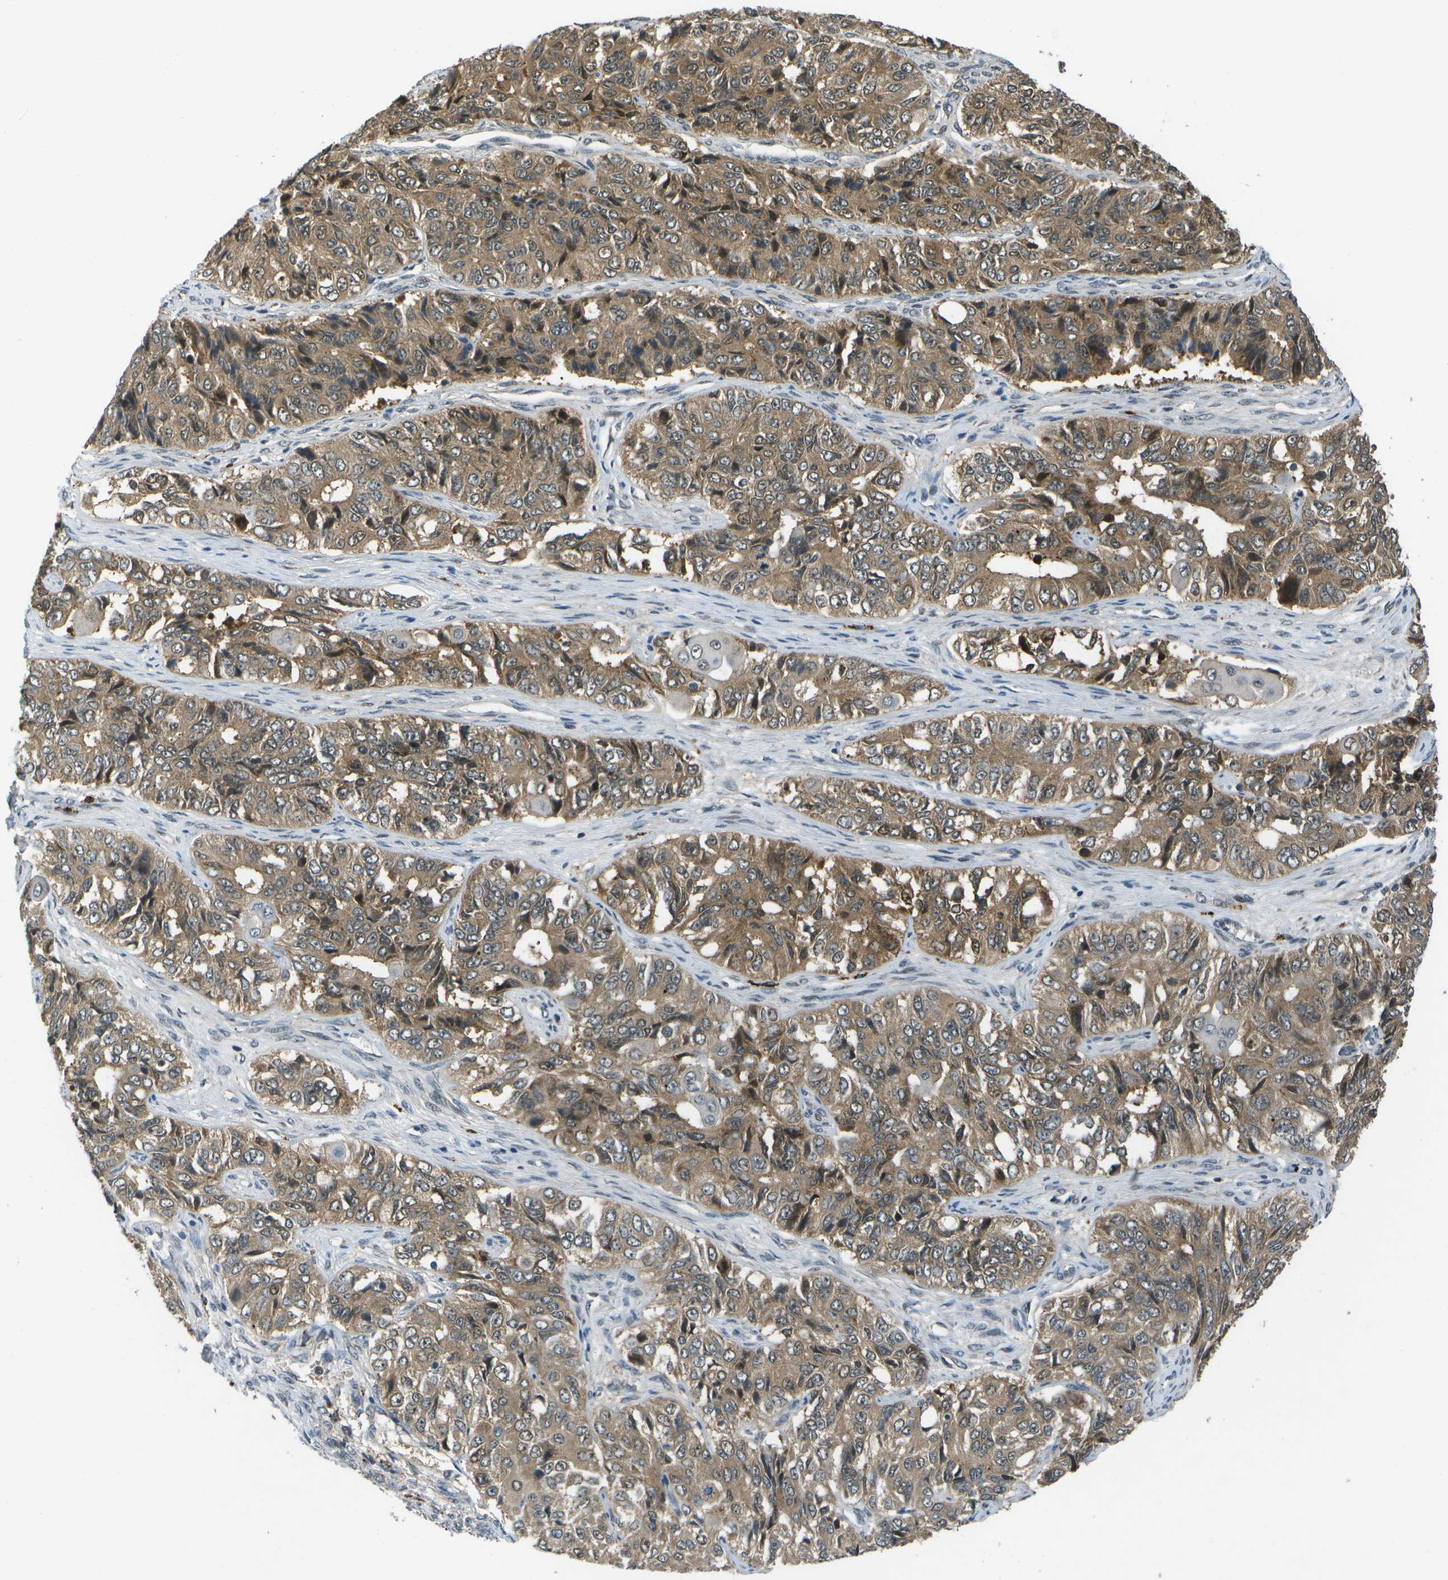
{"staining": {"intensity": "moderate", "quantity": ">75%", "location": "cytoplasmic/membranous"}, "tissue": "ovarian cancer", "cell_type": "Tumor cells", "image_type": "cancer", "snomed": [{"axis": "morphology", "description": "Carcinoma, endometroid"}, {"axis": "topography", "description": "Ovary"}], "caption": "Moderate cytoplasmic/membranous expression is identified in about >75% of tumor cells in ovarian cancer (endometroid carcinoma).", "gene": "GANC", "patient": {"sex": "female", "age": 51}}